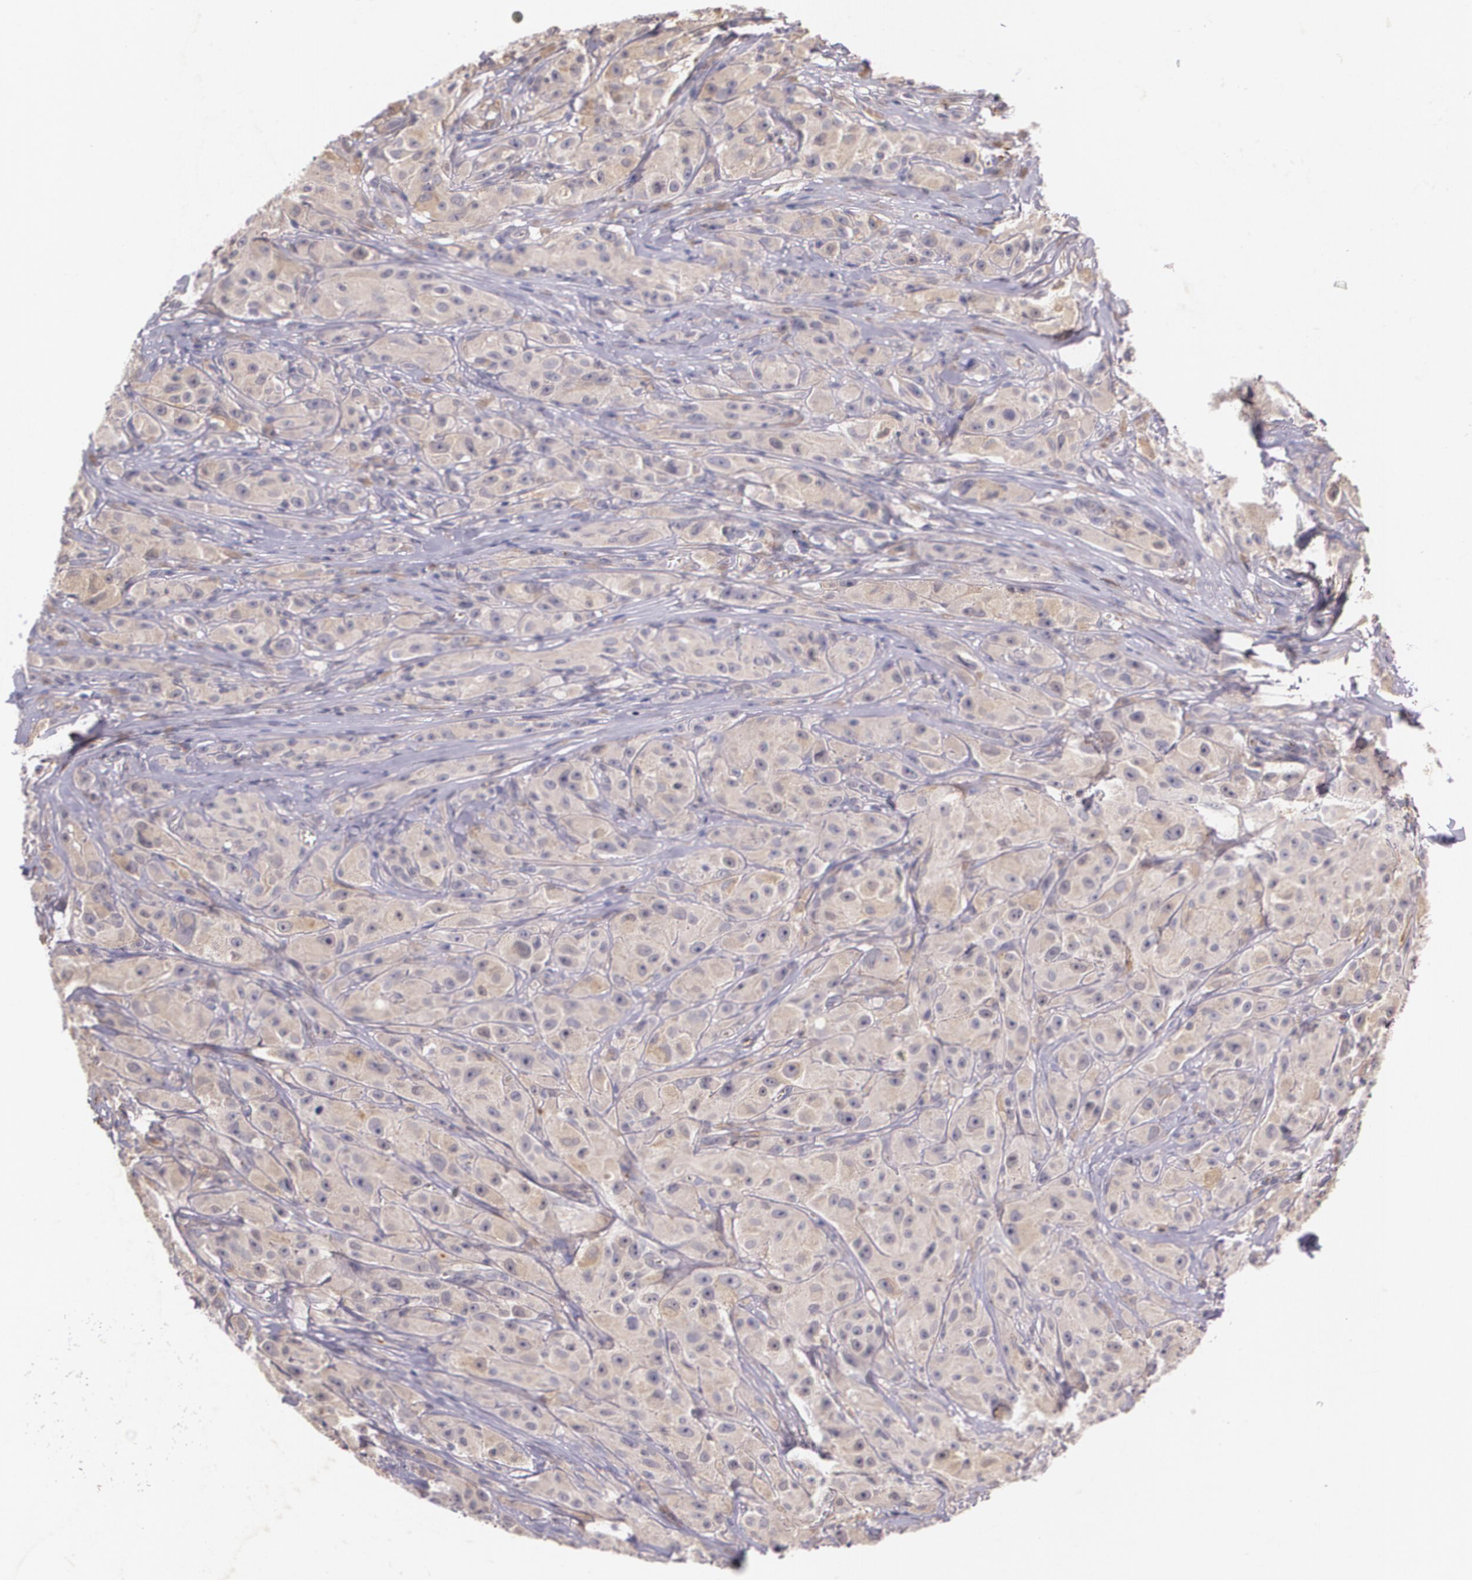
{"staining": {"intensity": "weak", "quantity": ">75%", "location": "cytoplasmic/membranous"}, "tissue": "melanoma", "cell_type": "Tumor cells", "image_type": "cancer", "snomed": [{"axis": "morphology", "description": "Malignant melanoma, NOS"}, {"axis": "topography", "description": "Skin"}], "caption": "The micrograph demonstrates staining of melanoma, revealing weak cytoplasmic/membranous protein positivity (brown color) within tumor cells. The protein of interest is stained brown, and the nuclei are stained in blue (DAB IHC with brightfield microscopy, high magnification).", "gene": "TM4SF1", "patient": {"sex": "male", "age": 56}}